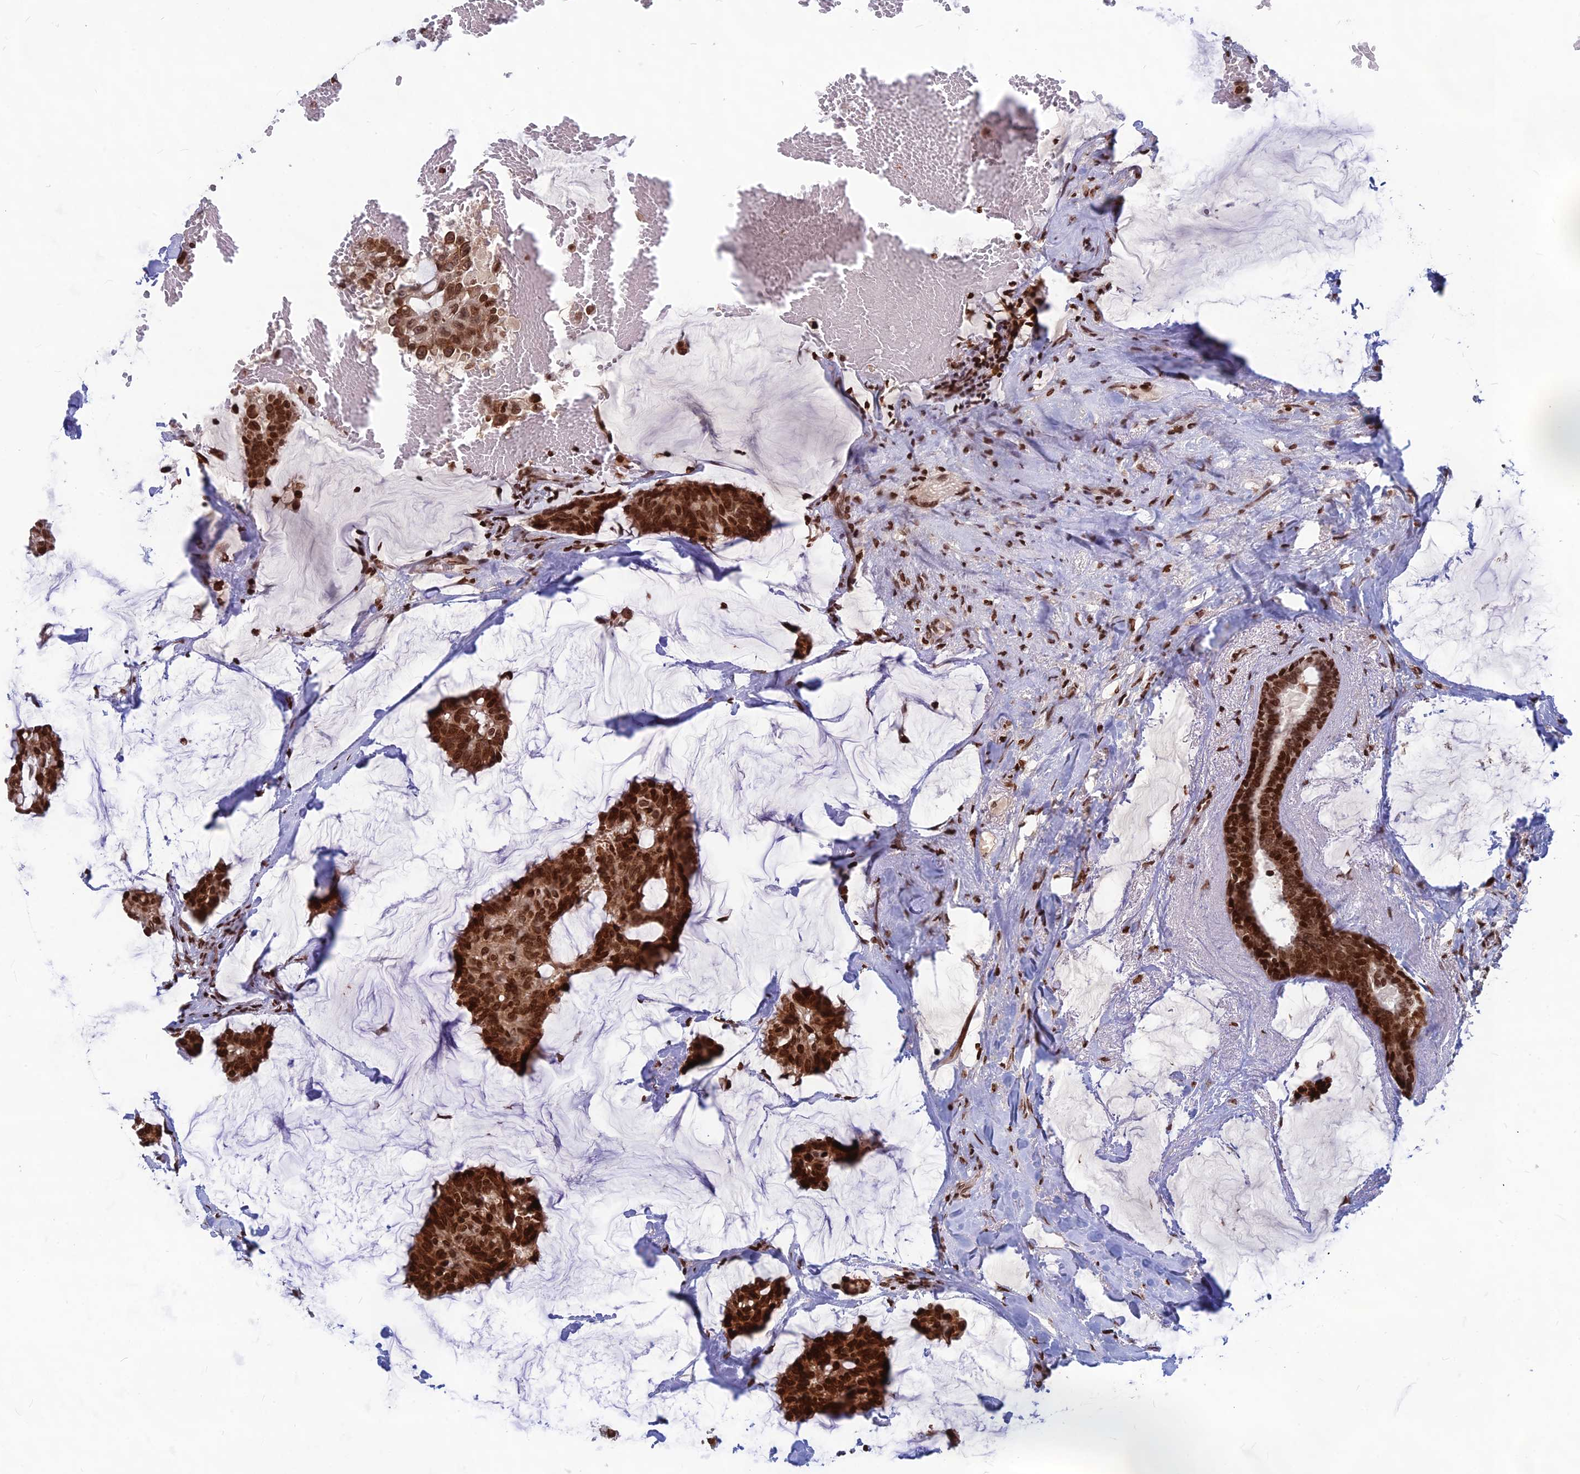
{"staining": {"intensity": "strong", "quantity": ">75%", "location": "nuclear"}, "tissue": "breast cancer", "cell_type": "Tumor cells", "image_type": "cancer", "snomed": [{"axis": "morphology", "description": "Duct carcinoma"}, {"axis": "topography", "description": "Breast"}], "caption": "Human breast infiltrating ductal carcinoma stained with a brown dye displays strong nuclear positive positivity in approximately >75% of tumor cells.", "gene": "TET2", "patient": {"sex": "female", "age": 93}}